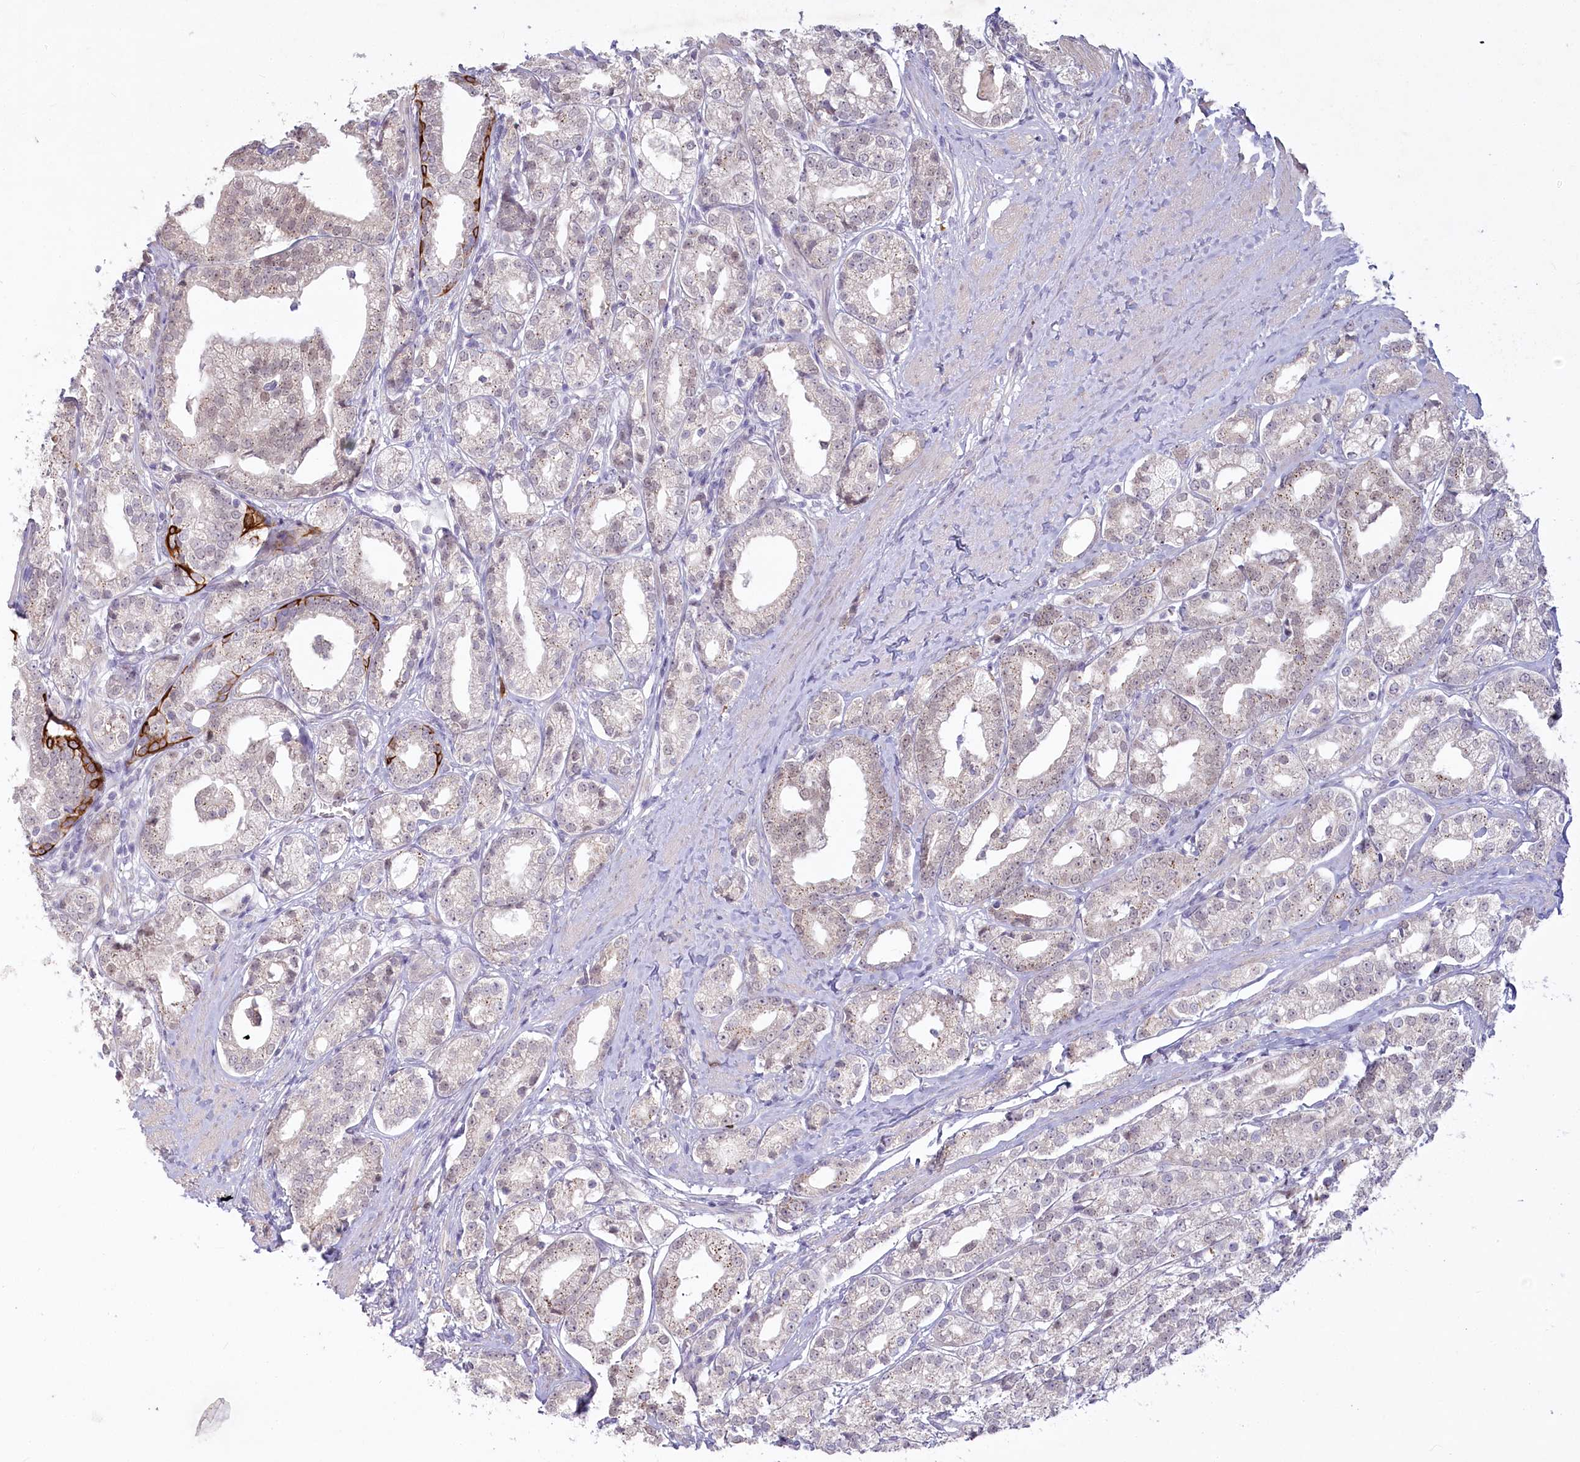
{"staining": {"intensity": "weak", "quantity": ">75%", "location": "cytoplasmic/membranous"}, "tissue": "prostate cancer", "cell_type": "Tumor cells", "image_type": "cancer", "snomed": [{"axis": "morphology", "description": "Adenocarcinoma, High grade"}, {"axis": "topography", "description": "Prostate"}], "caption": "Prostate high-grade adenocarcinoma stained with a brown dye shows weak cytoplasmic/membranous positive positivity in about >75% of tumor cells.", "gene": "ABITRAM", "patient": {"sex": "male", "age": 69}}